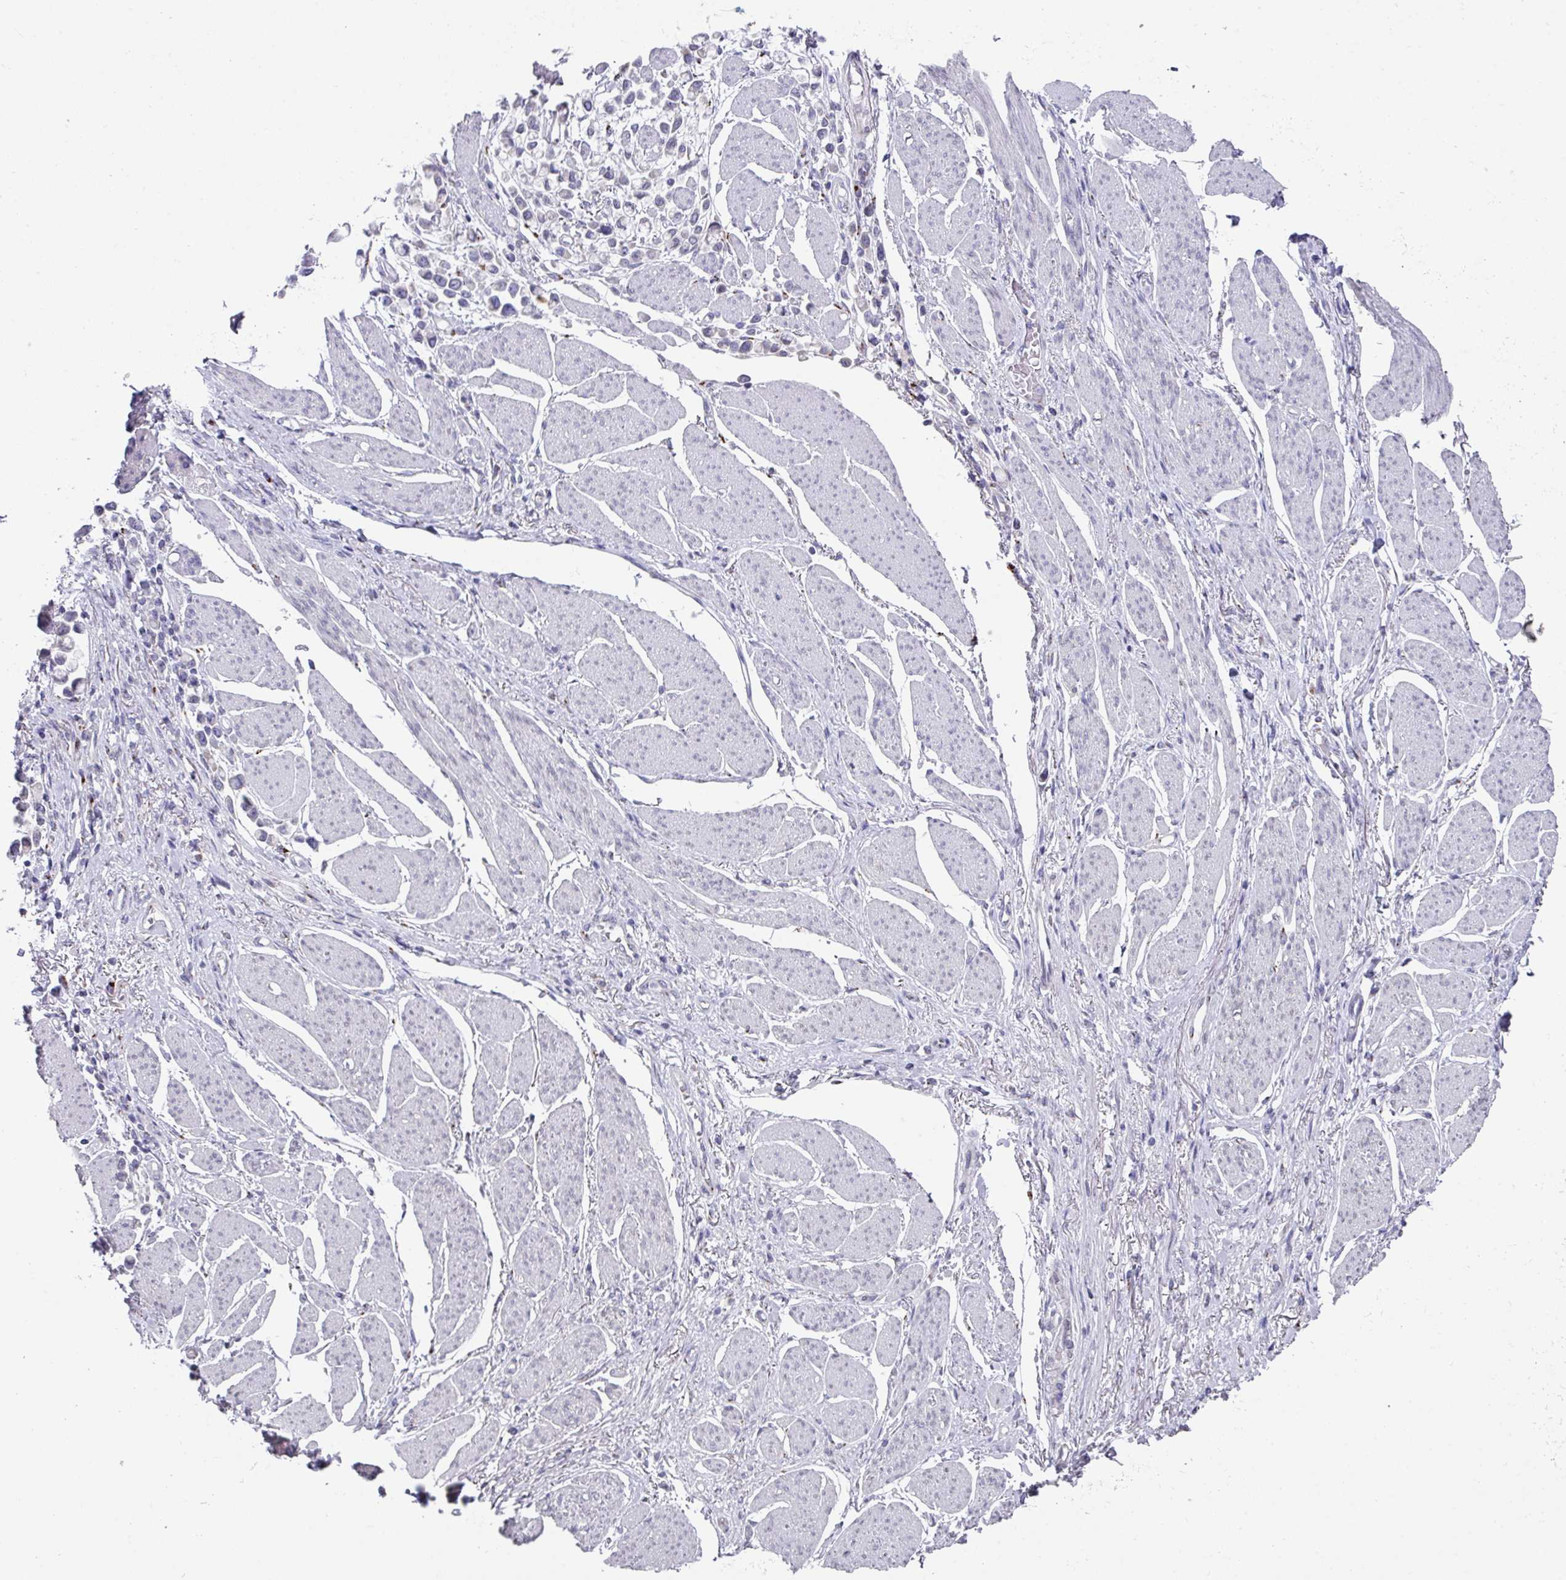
{"staining": {"intensity": "negative", "quantity": "none", "location": "none"}, "tissue": "stomach cancer", "cell_type": "Tumor cells", "image_type": "cancer", "snomed": [{"axis": "morphology", "description": "Adenocarcinoma, NOS"}, {"axis": "topography", "description": "Stomach"}], "caption": "A micrograph of stomach cancer (adenocarcinoma) stained for a protein exhibits no brown staining in tumor cells.", "gene": "VKORC1L1", "patient": {"sex": "female", "age": 81}}